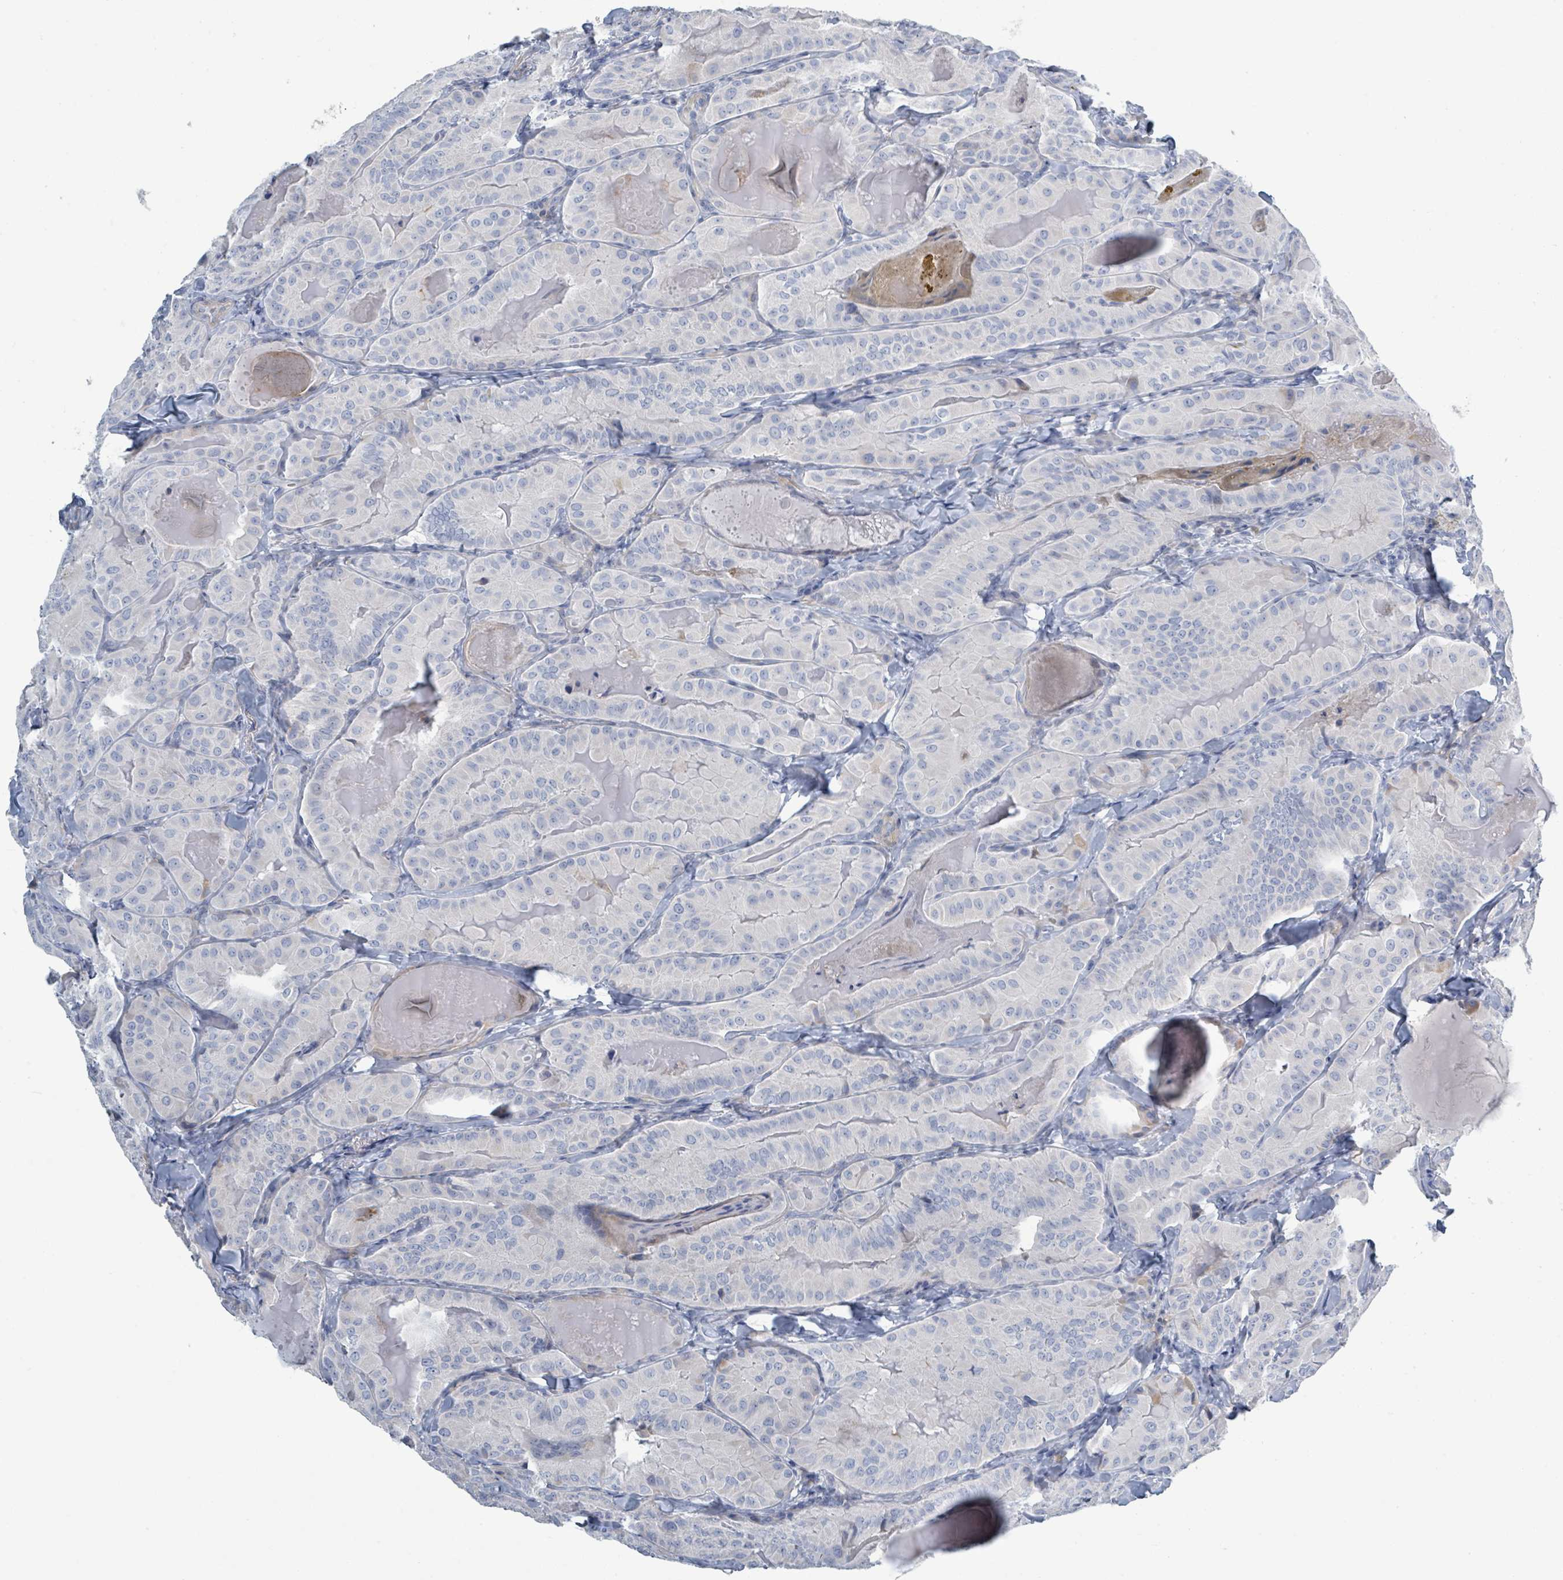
{"staining": {"intensity": "negative", "quantity": "none", "location": "none"}, "tissue": "thyroid cancer", "cell_type": "Tumor cells", "image_type": "cancer", "snomed": [{"axis": "morphology", "description": "Papillary adenocarcinoma, NOS"}, {"axis": "topography", "description": "Thyroid gland"}], "caption": "Thyroid cancer stained for a protein using immunohistochemistry displays no expression tumor cells.", "gene": "RAB33B", "patient": {"sex": "female", "age": 68}}